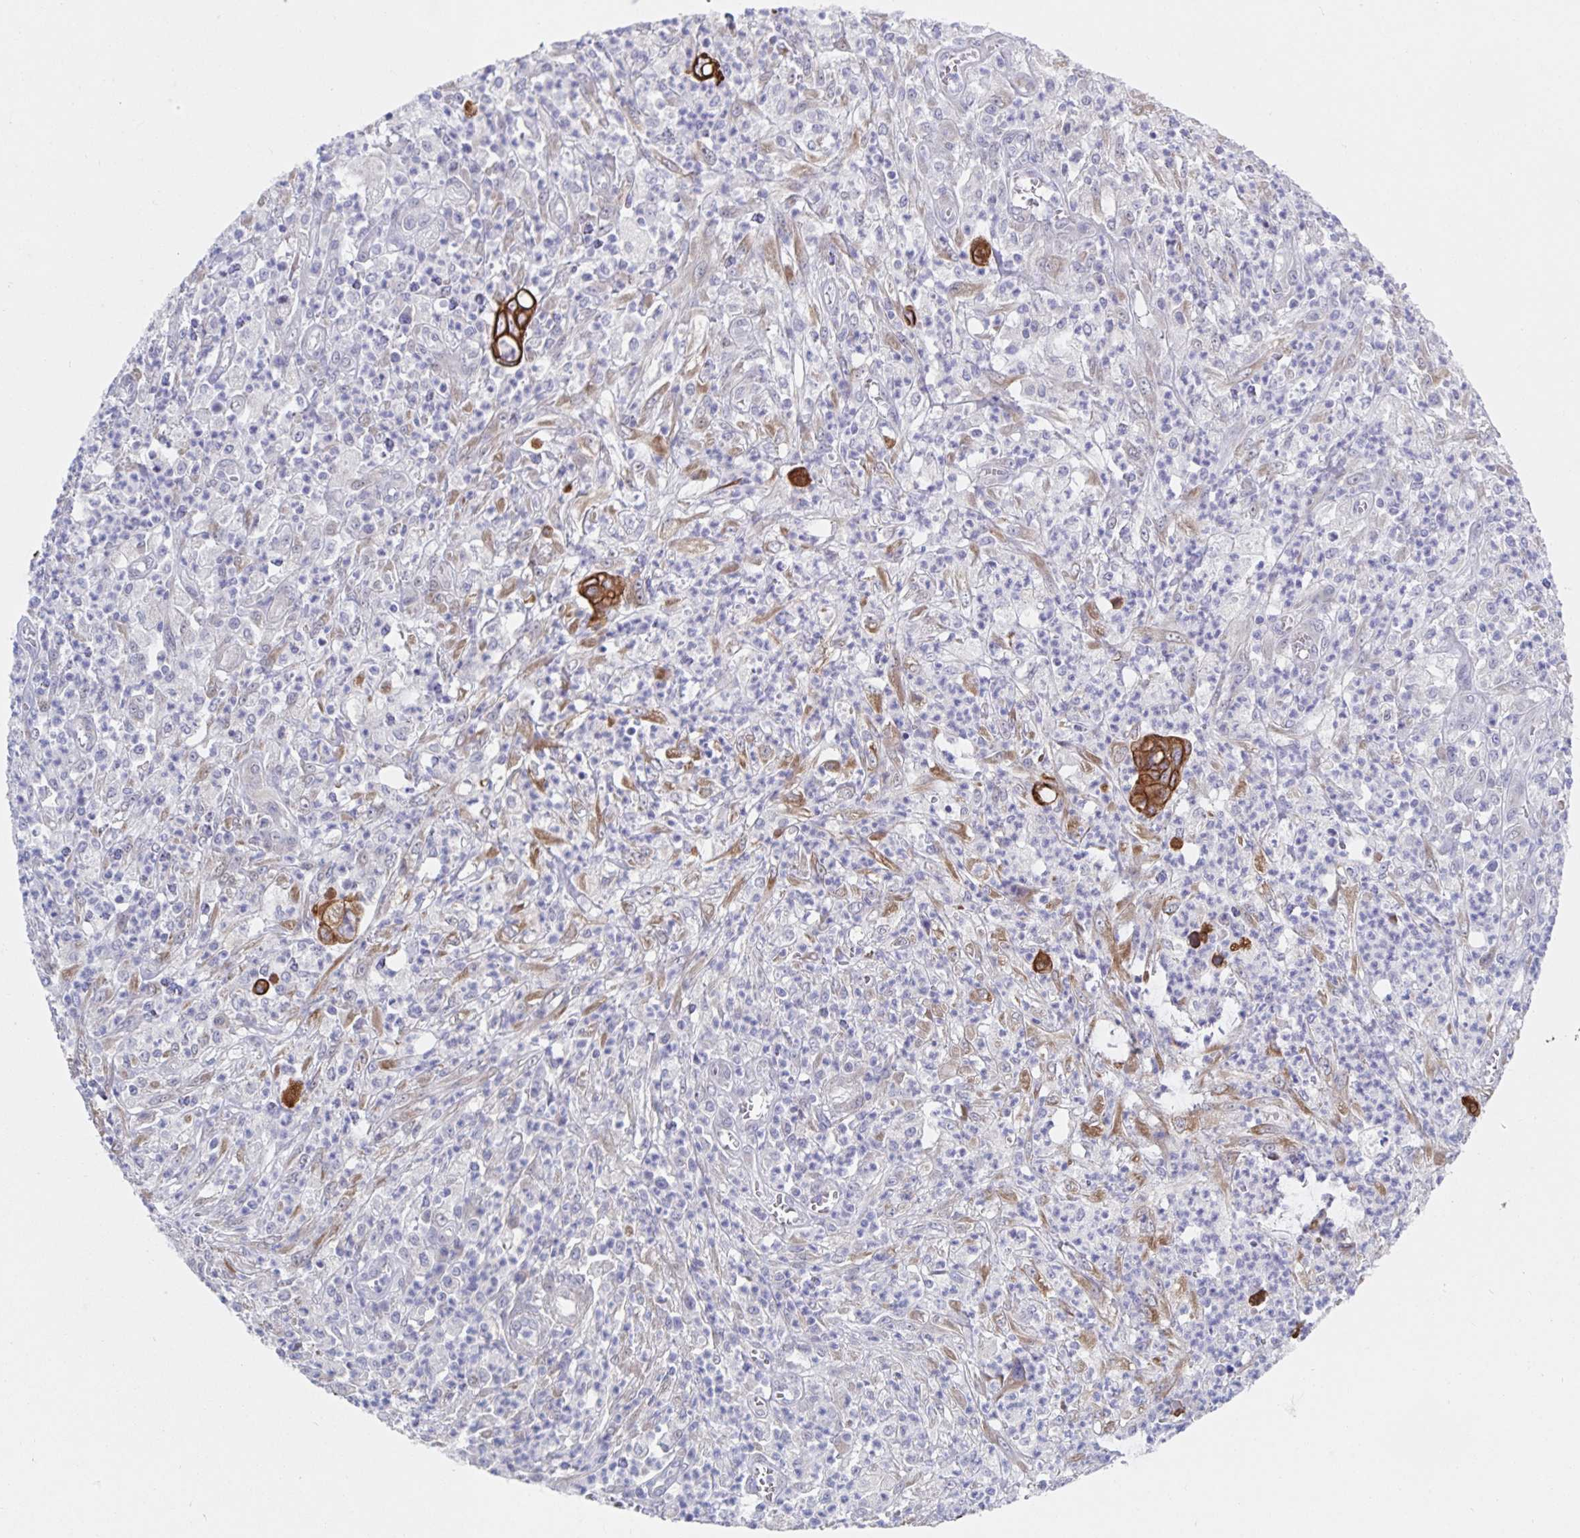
{"staining": {"intensity": "strong", "quantity": "<25%", "location": "cytoplasmic/membranous"}, "tissue": "colorectal cancer", "cell_type": "Tumor cells", "image_type": "cancer", "snomed": [{"axis": "morphology", "description": "Normal tissue, NOS"}, {"axis": "morphology", "description": "Adenocarcinoma, NOS"}, {"axis": "topography", "description": "Colon"}], "caption": "There is medium levels of strong cytoplasmic/membranous expression in tumor cells of colorectal cancer, as demonstrated by immunohistochemical staining (brown color).", "gene": "ZIK1", "patient": {"sex": "male", "age": 65}}